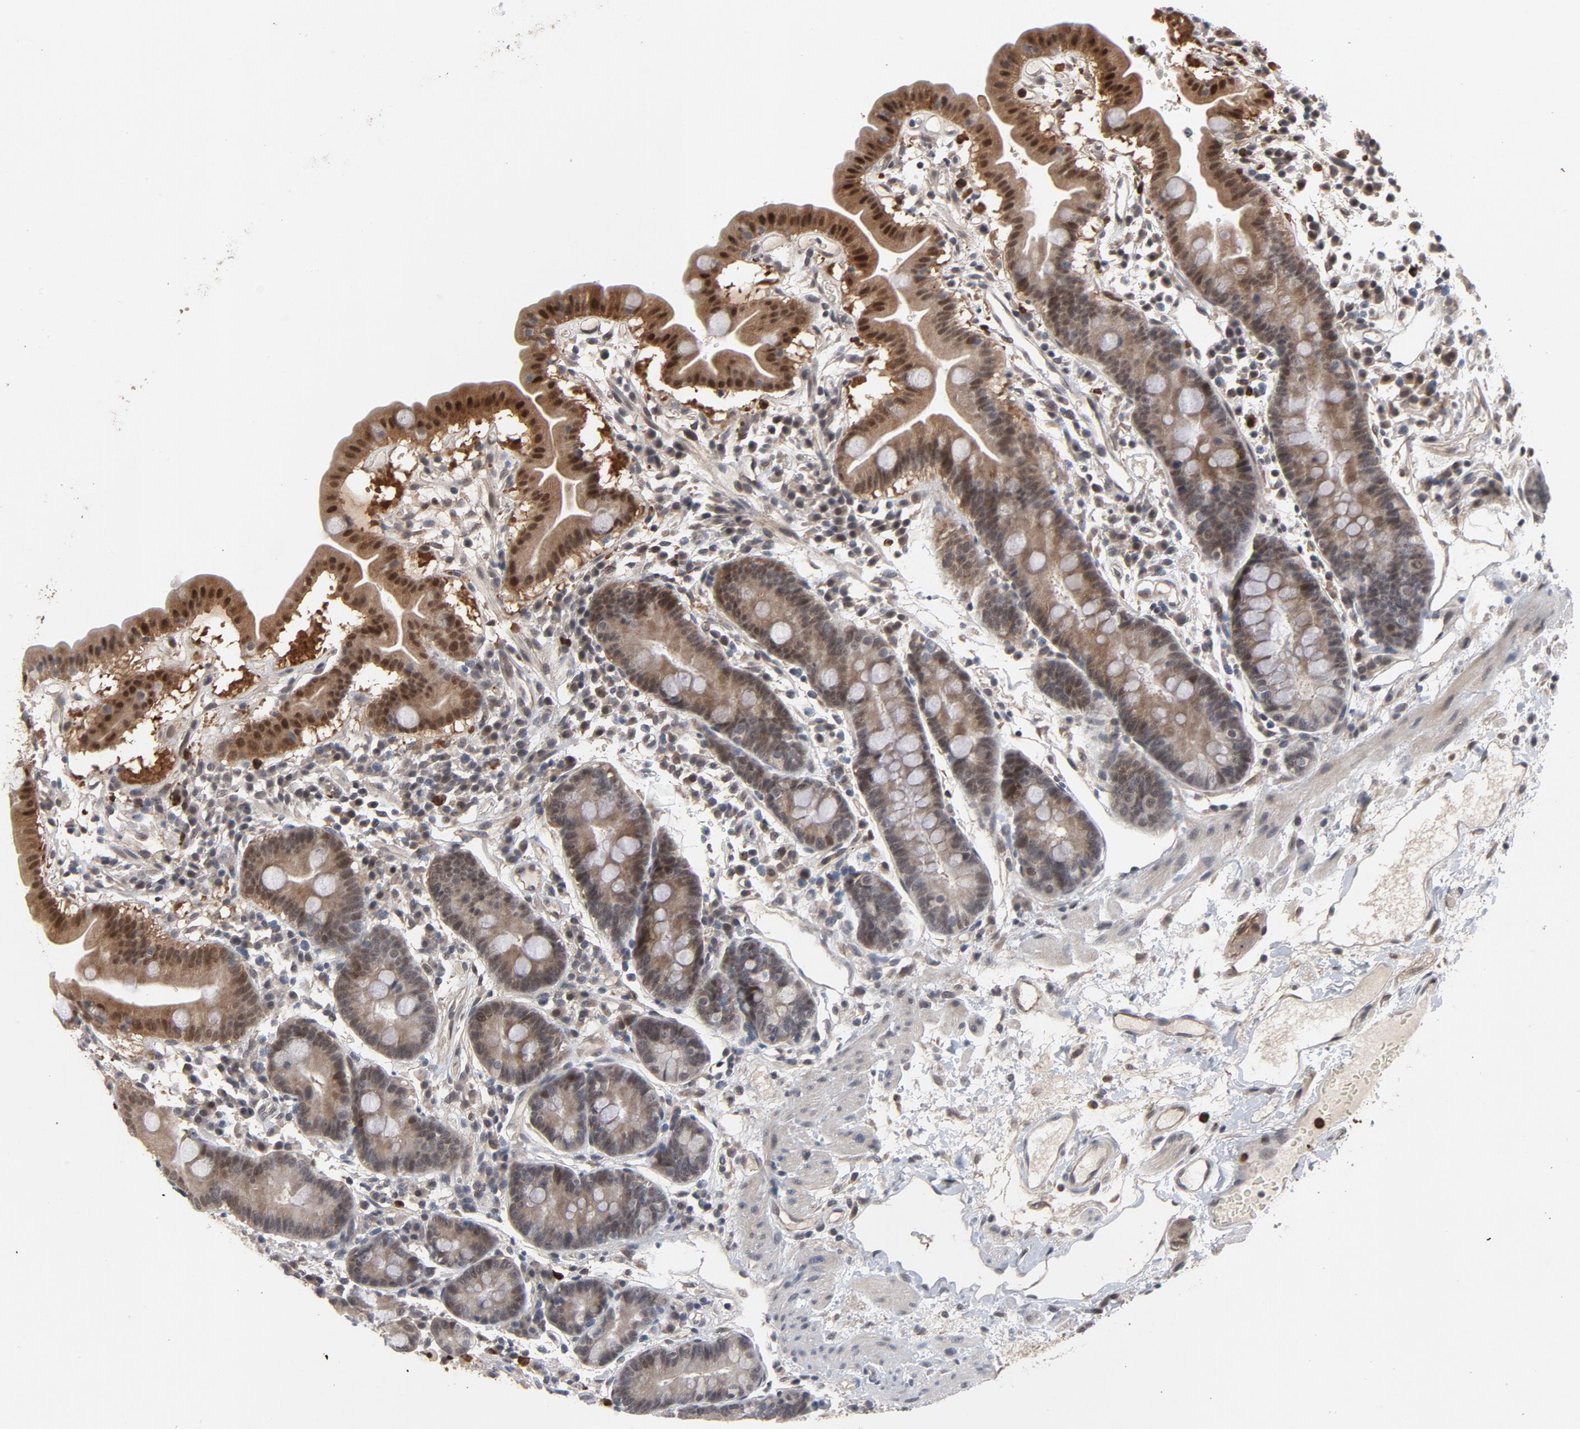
{"staining": {"intensity": "moderate", "quantity": "25%-75%", "location": "cytoplasmic/membranous,nuclear"}, "tissue": "duodenum", "cell_type": "Glandular cells", "image_type": "normal", "snomed": [{"axis": "morphology", "description": "Normal tissue, NOS"}, {"axis": "topography", "description": "Duodenum"}], "caption": "Approximately 25%-75% of glandular cells in benign human duodenum exhibit moderate cytoplasmic/membranous,nuclear protein staining as visualized by brown immunohistochemical staining.", "gene": "RTL5", "patient": {"sex": "male", "age": 50}}